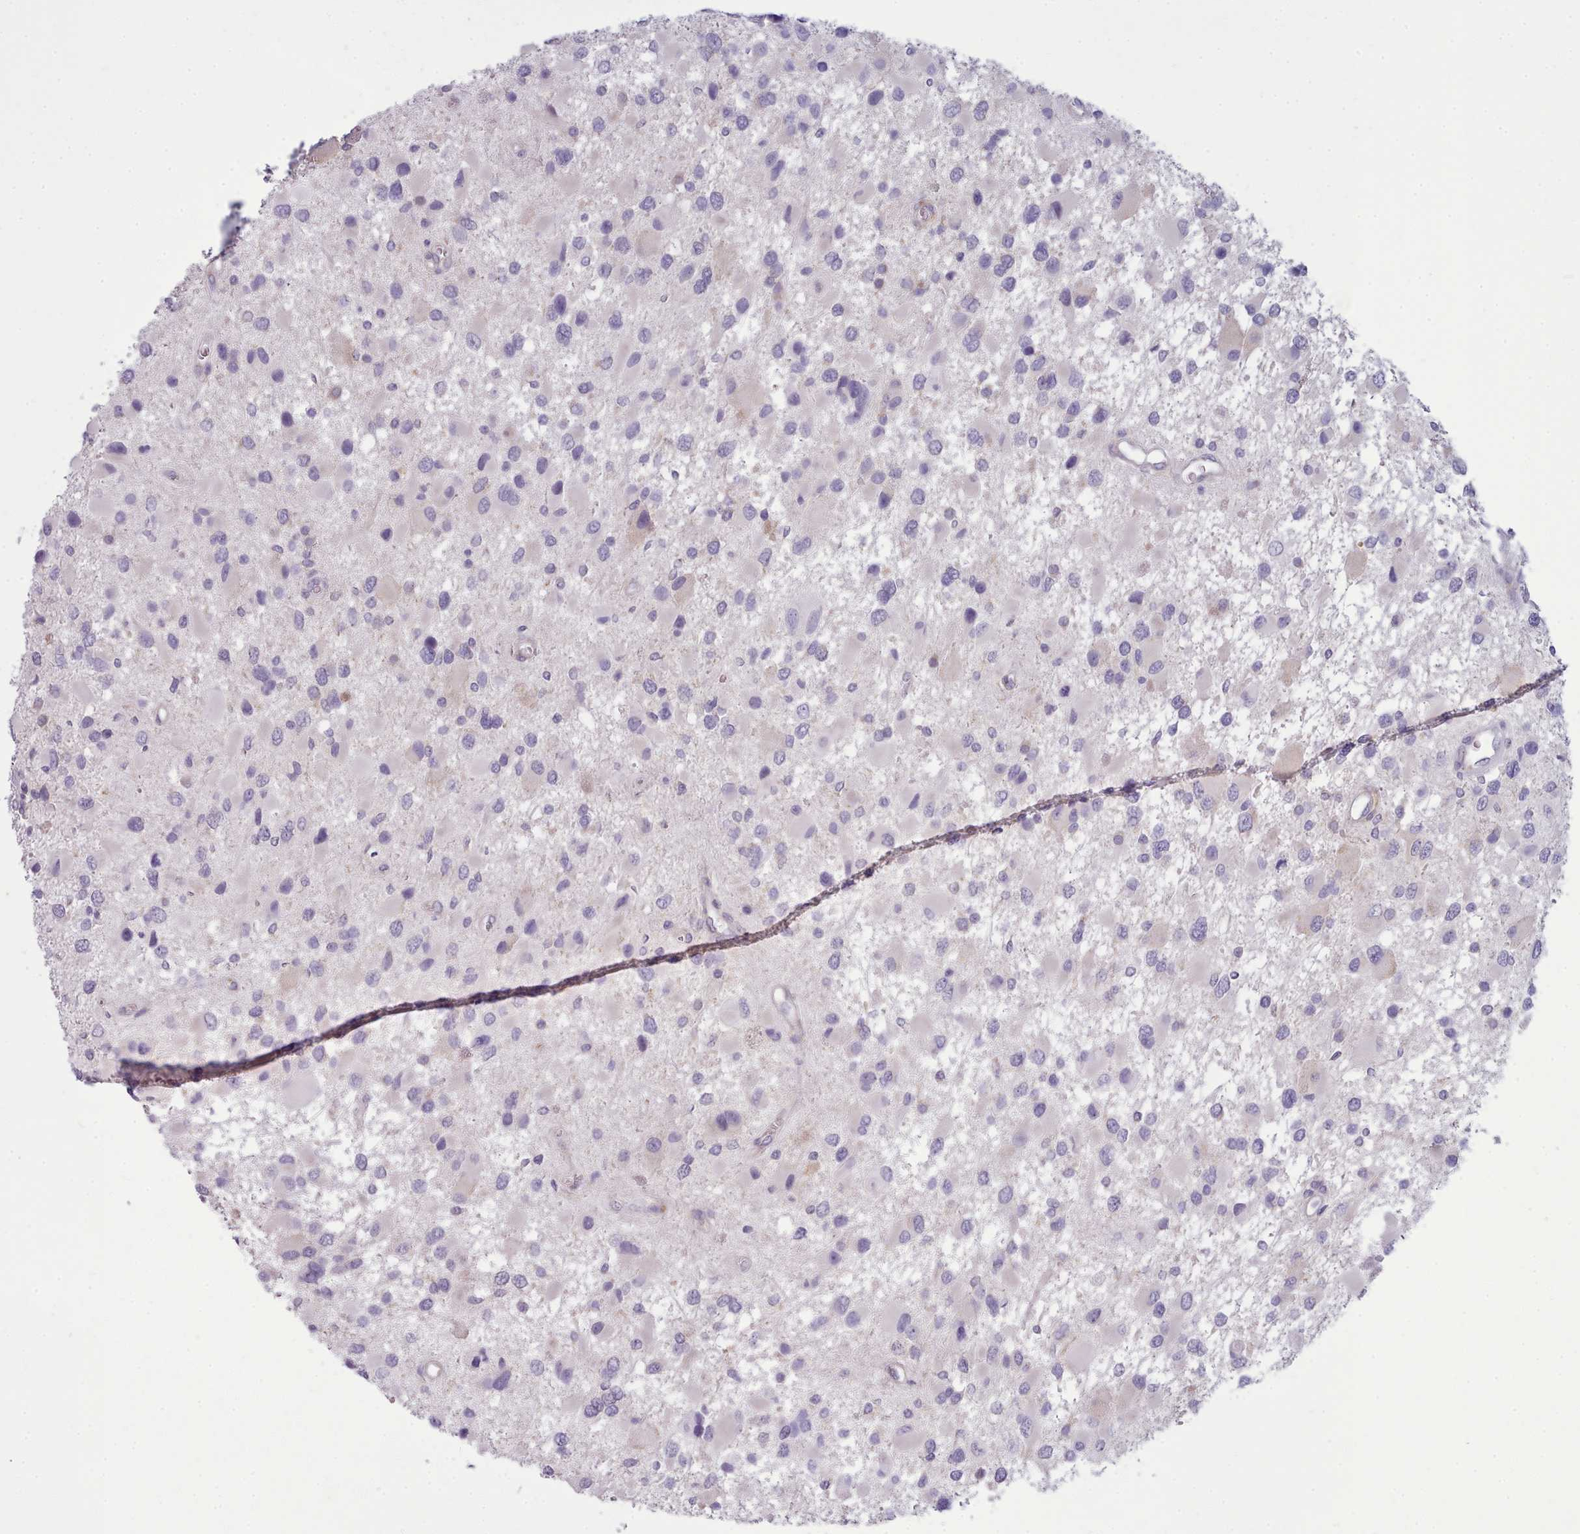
{"staining": {"intensity": "negative", "quantity": "none", "location": "none"}, "tissue": "glioma", "cell_type": "Tumor cells", "image_type": "cancer", "snomed": [{"axis": "morphology", "description": "Glioma, malignant, High grade"}, {"axis": "topography", "description": "Brain"}], "caption": "A high-resolution histopathology image shows immunohistochemistry (IHC) staining of high-grade glioma (malignant), which exhibits no significant positivity in tumor cells. (DAB IHC, high magnification).", "gene": "MYRFL", "patient": {"sex": "male", "age": 53}}